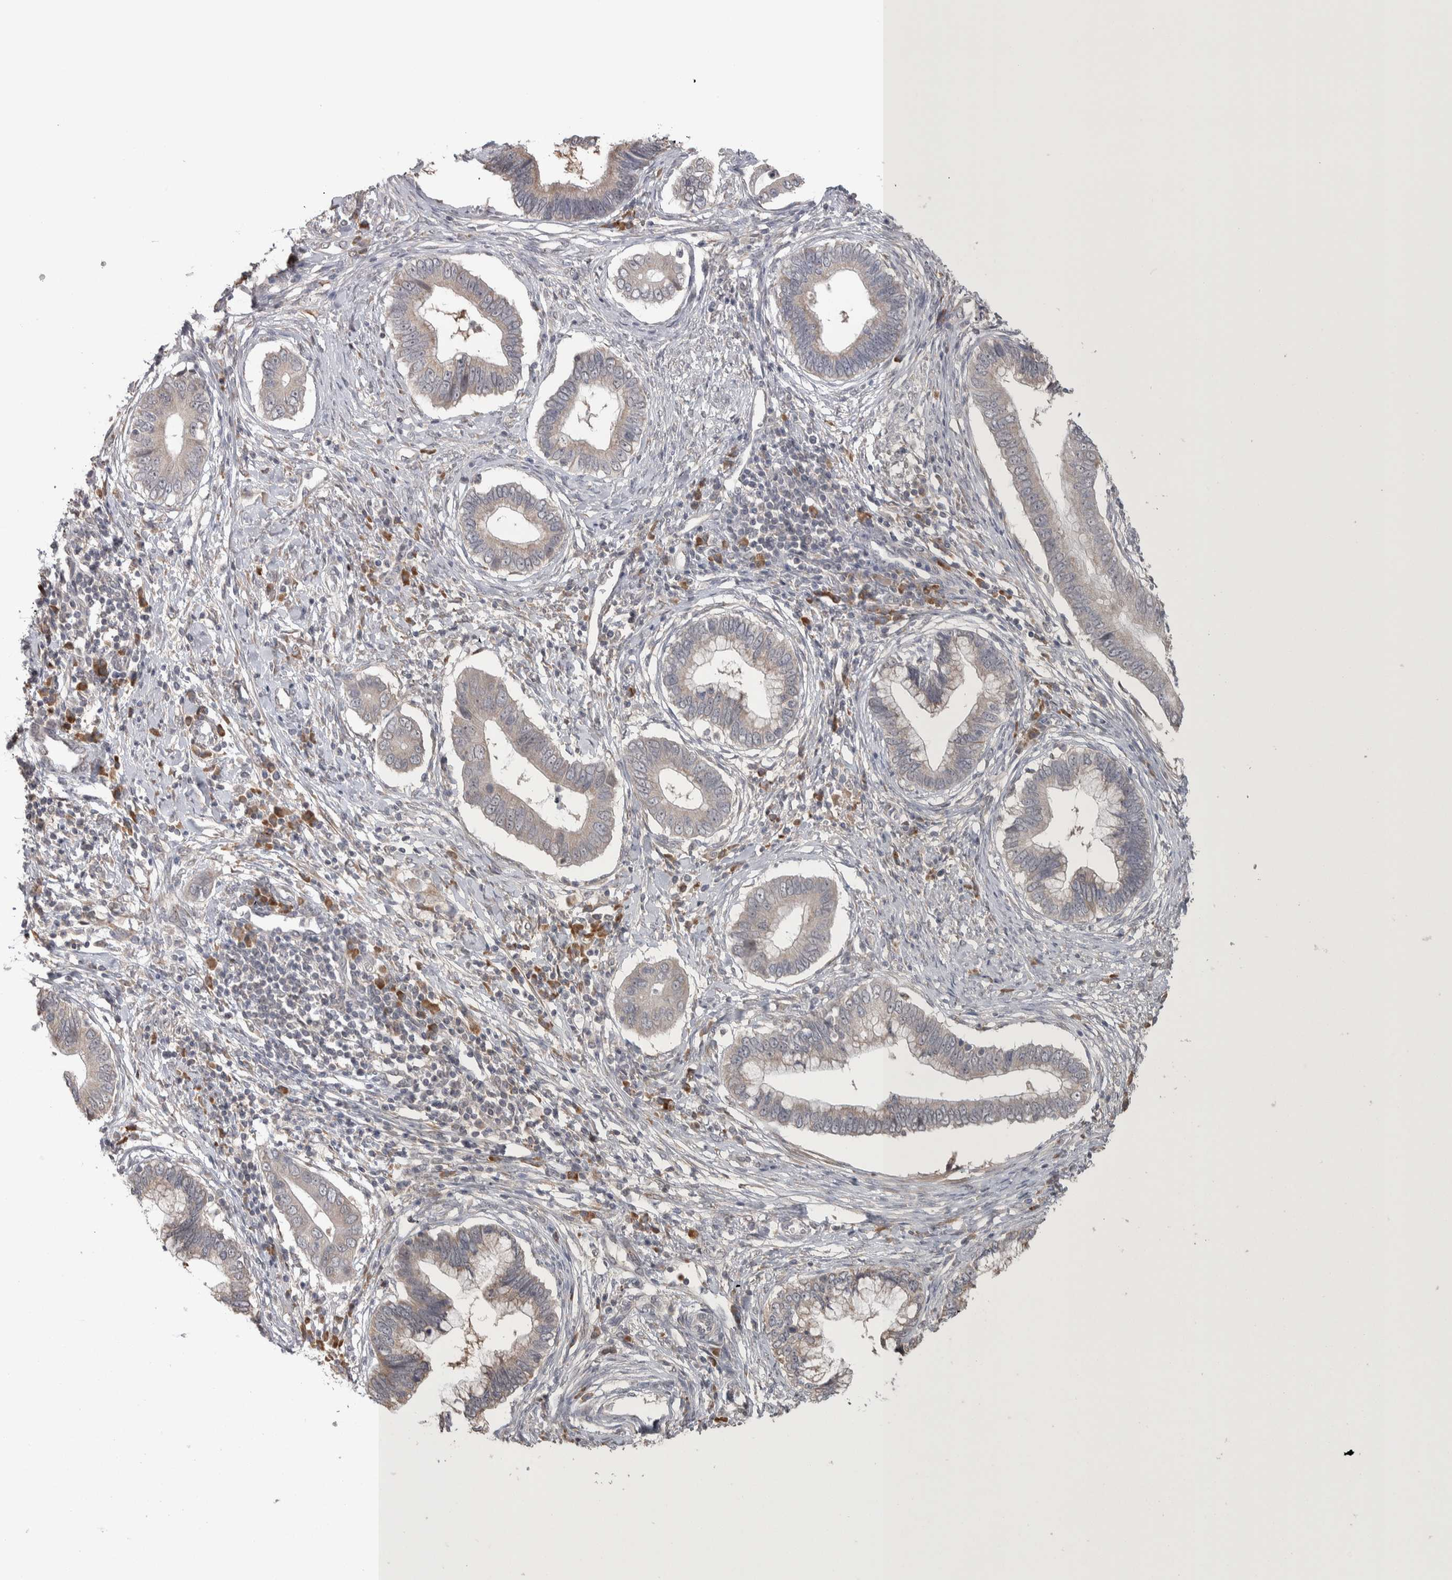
{"staining": {"intensity": "weak", "quantity": "<25%", "location": "cytoplasmic/membranous"}, "tissue": "cervical cancer", "cell_type": "Tumor cells", "image_type": "cancer", "snomed": [{"axis": "morphology", "description": "Adenocarcinoma, NOS"}, {"axis": "topography", "description": "Cervix"}], "caption": "Immunohistochemical staining of human adenocarcinoma (cervical) demonstrates no significant expression in tumor cells.", "gene": "CUL2", "patient": {"sex": "female", "age": 44}}